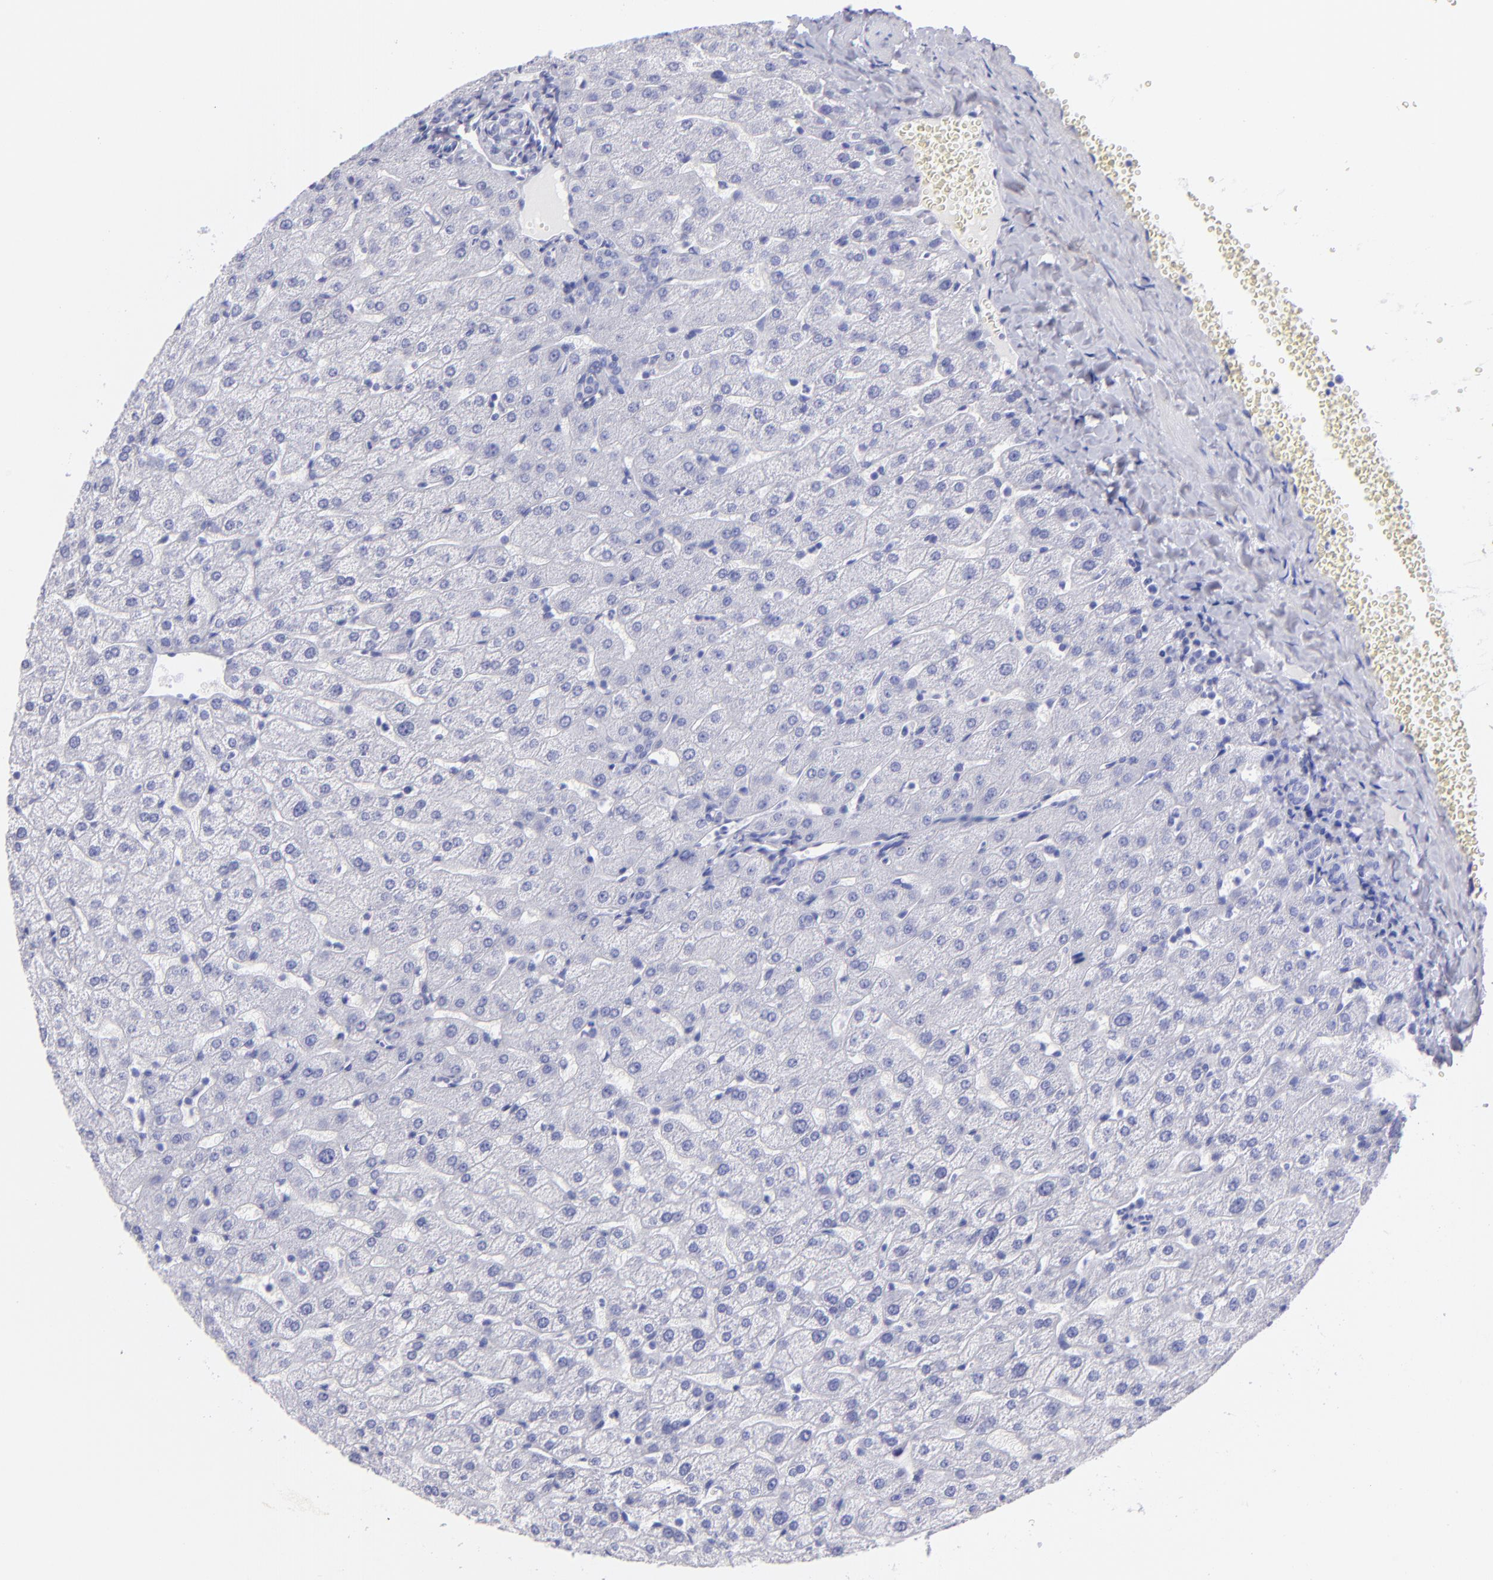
{"staining": {"intensity": "negative", "quantity": "none", "location": "none"}, "tissue": "liver", "cell_type": "Cholangiocytes", "image_type": "normal", "snomed": [{"axis": "morphology", "description": "Normal tissue, NOS"}, {"axis": "morphology", "description": "Fibrosis, NOS"}, {"axis": "topography", "description": "Liver"}], "caption": "A micrograph of human liver is negative for staining in cholangiocytes. (Stains: DAB (3,3'-diaminobenzidine) IHC with hematoxylin counter stain, Microscopy: brightfield microscopy at high magnification).", "gene": "CNP", "patient": {"sex": "female", "age": 29}}